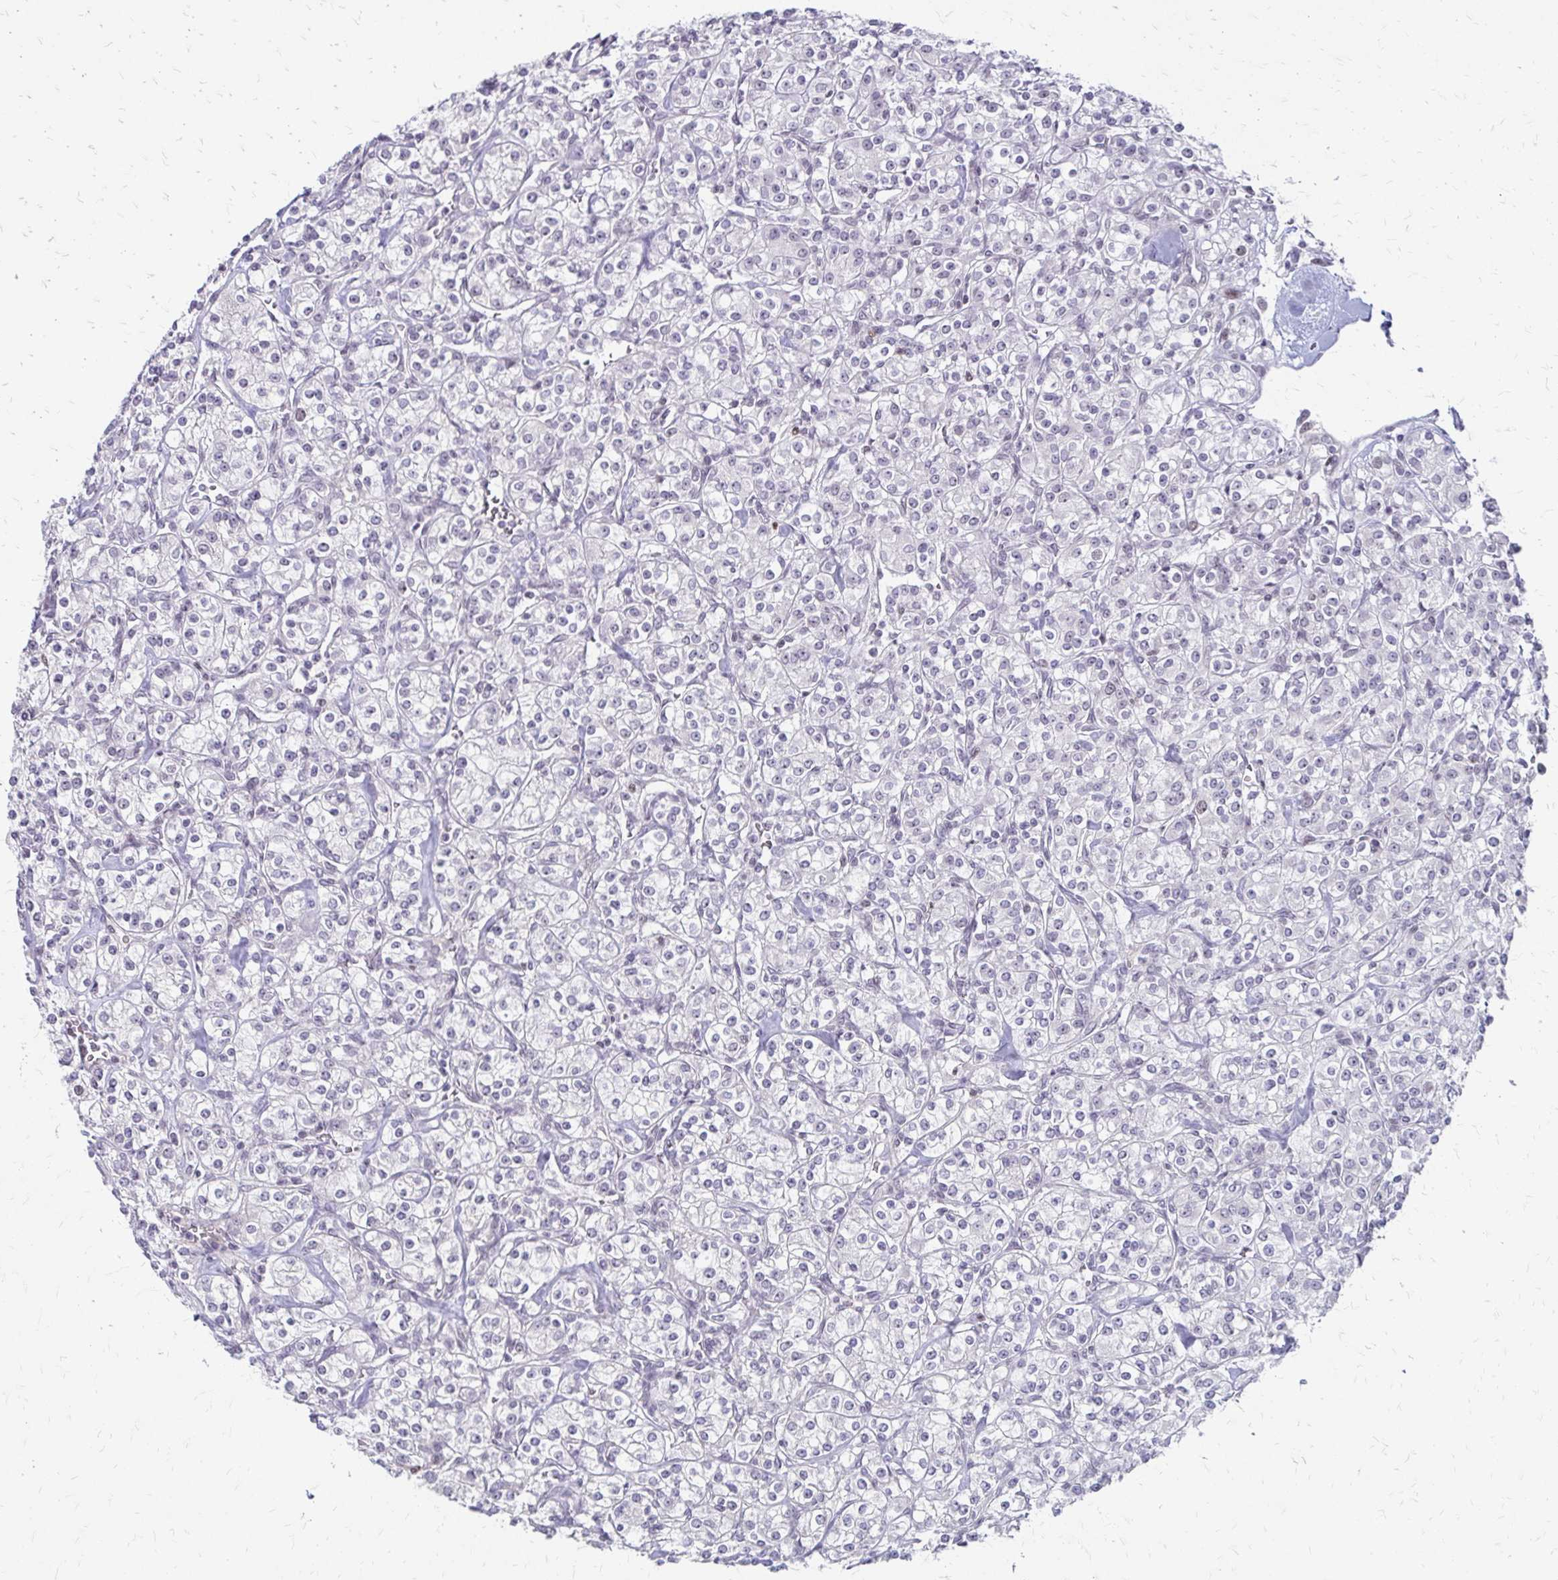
{"staining": {"intensity": "negative", "quantity": "none", "location": "none"}, "tissue": "renal cancer", "cell_type": "Tumor cells", "image_type": "cancer", "snomed": [{"axis": "morphology", "description": "Adenocarcinoma, NOS"}, {"axis": "topography", "description": "Kidney"}], "caption": "A high-resolution image shows IHC staining of renal adenocarcinoma, which reveals no significant positivity in tumor cells.", "gene": "EED", "patient": {"sex": "male", "age": 77}}